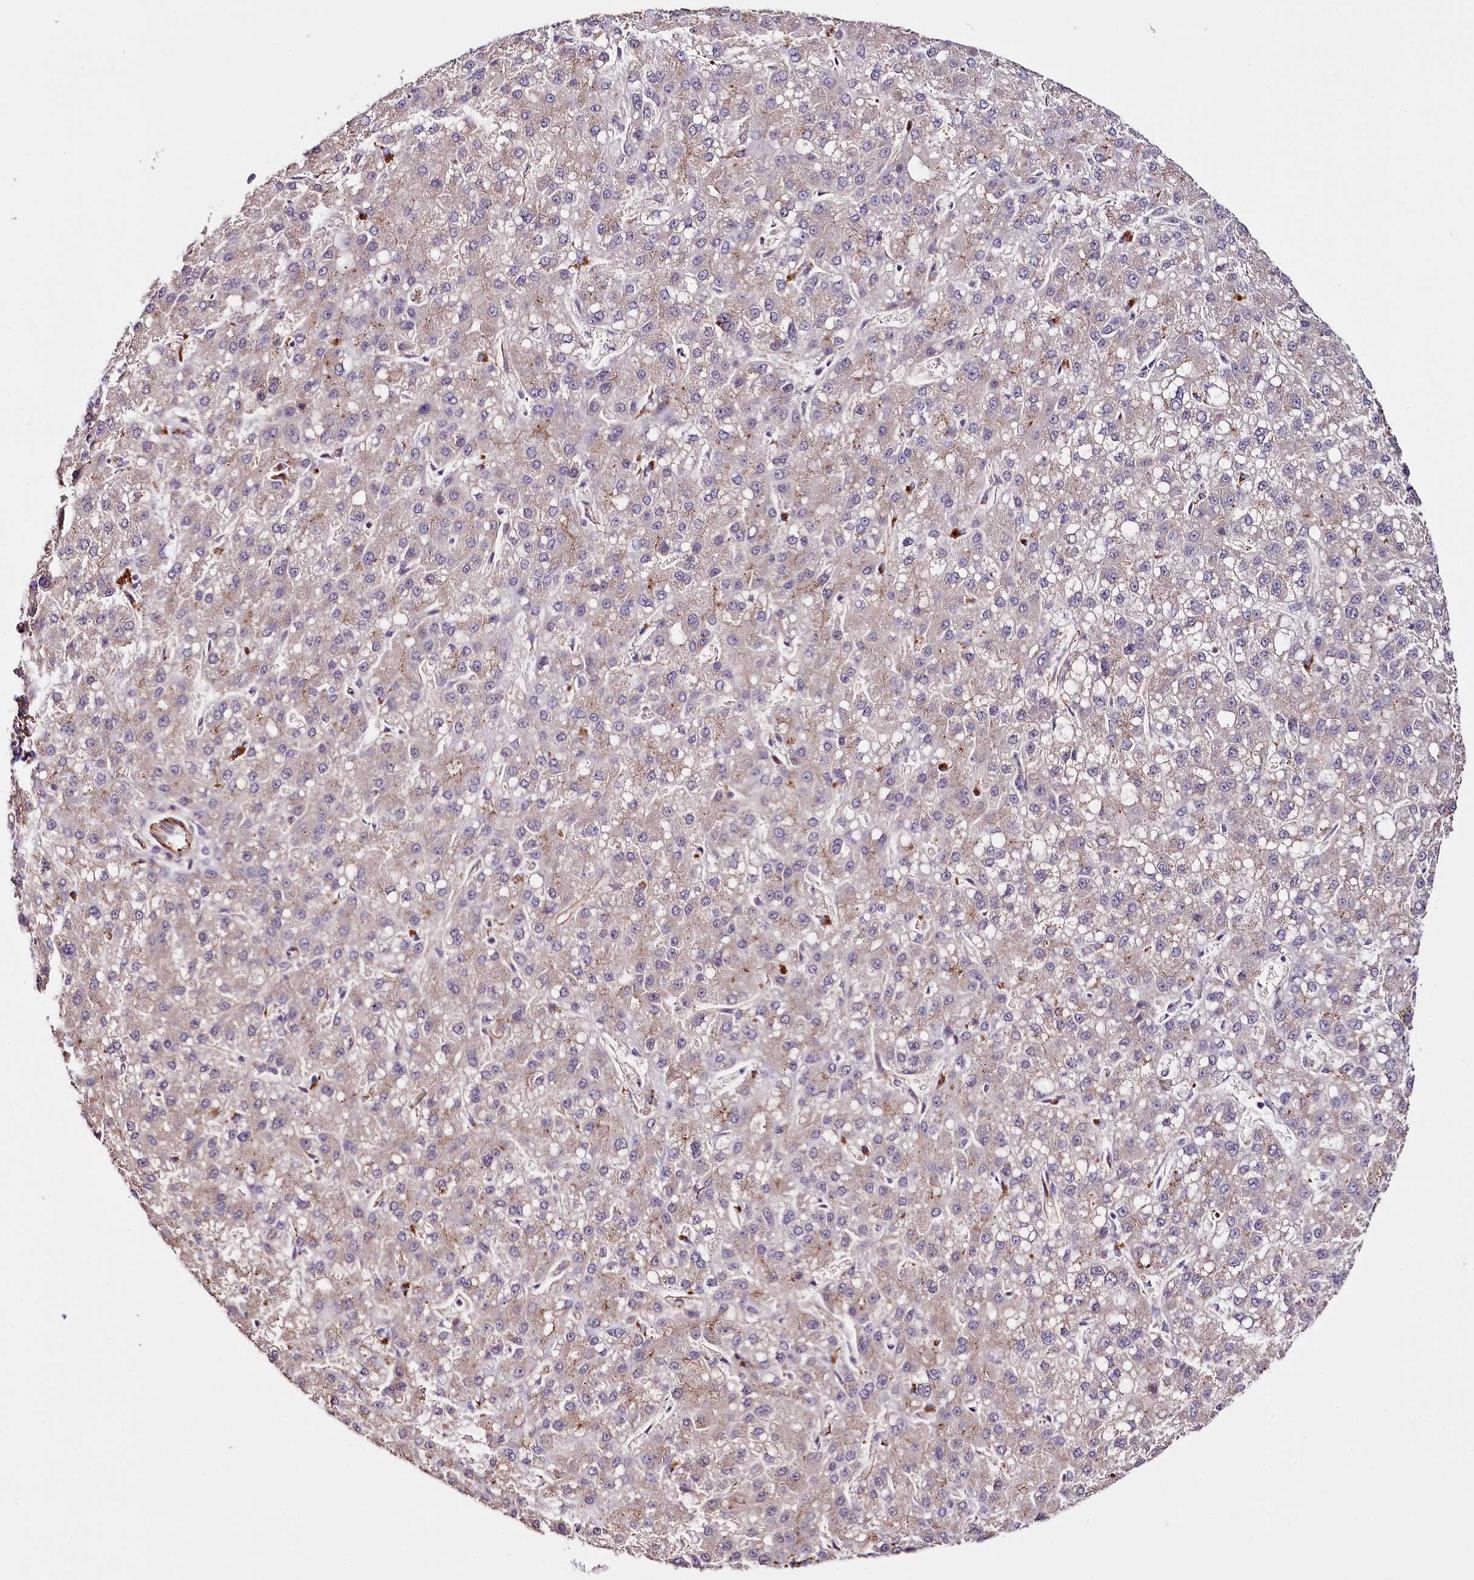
{"staining": {"intensity": "weak", "quantity": "<25%", "location": "cytoplasmic/membranous"}, "tissue": "liver cancer", "cell_type": "Tumor cells", "image_type": "cancer", "snomed": [{"axis": "morphology", "description": "Carcinoma, Hepatocellular, NOS"}, {"axis": "topography", "description": "Liver"}], "caption": "Tumor cells are negative for protein expression in human hepatocellular carcinoma (liver). (DAB IHC, high magnification).", "gene": "TTC12", "patient": {"sex": "male", "age": 67}}